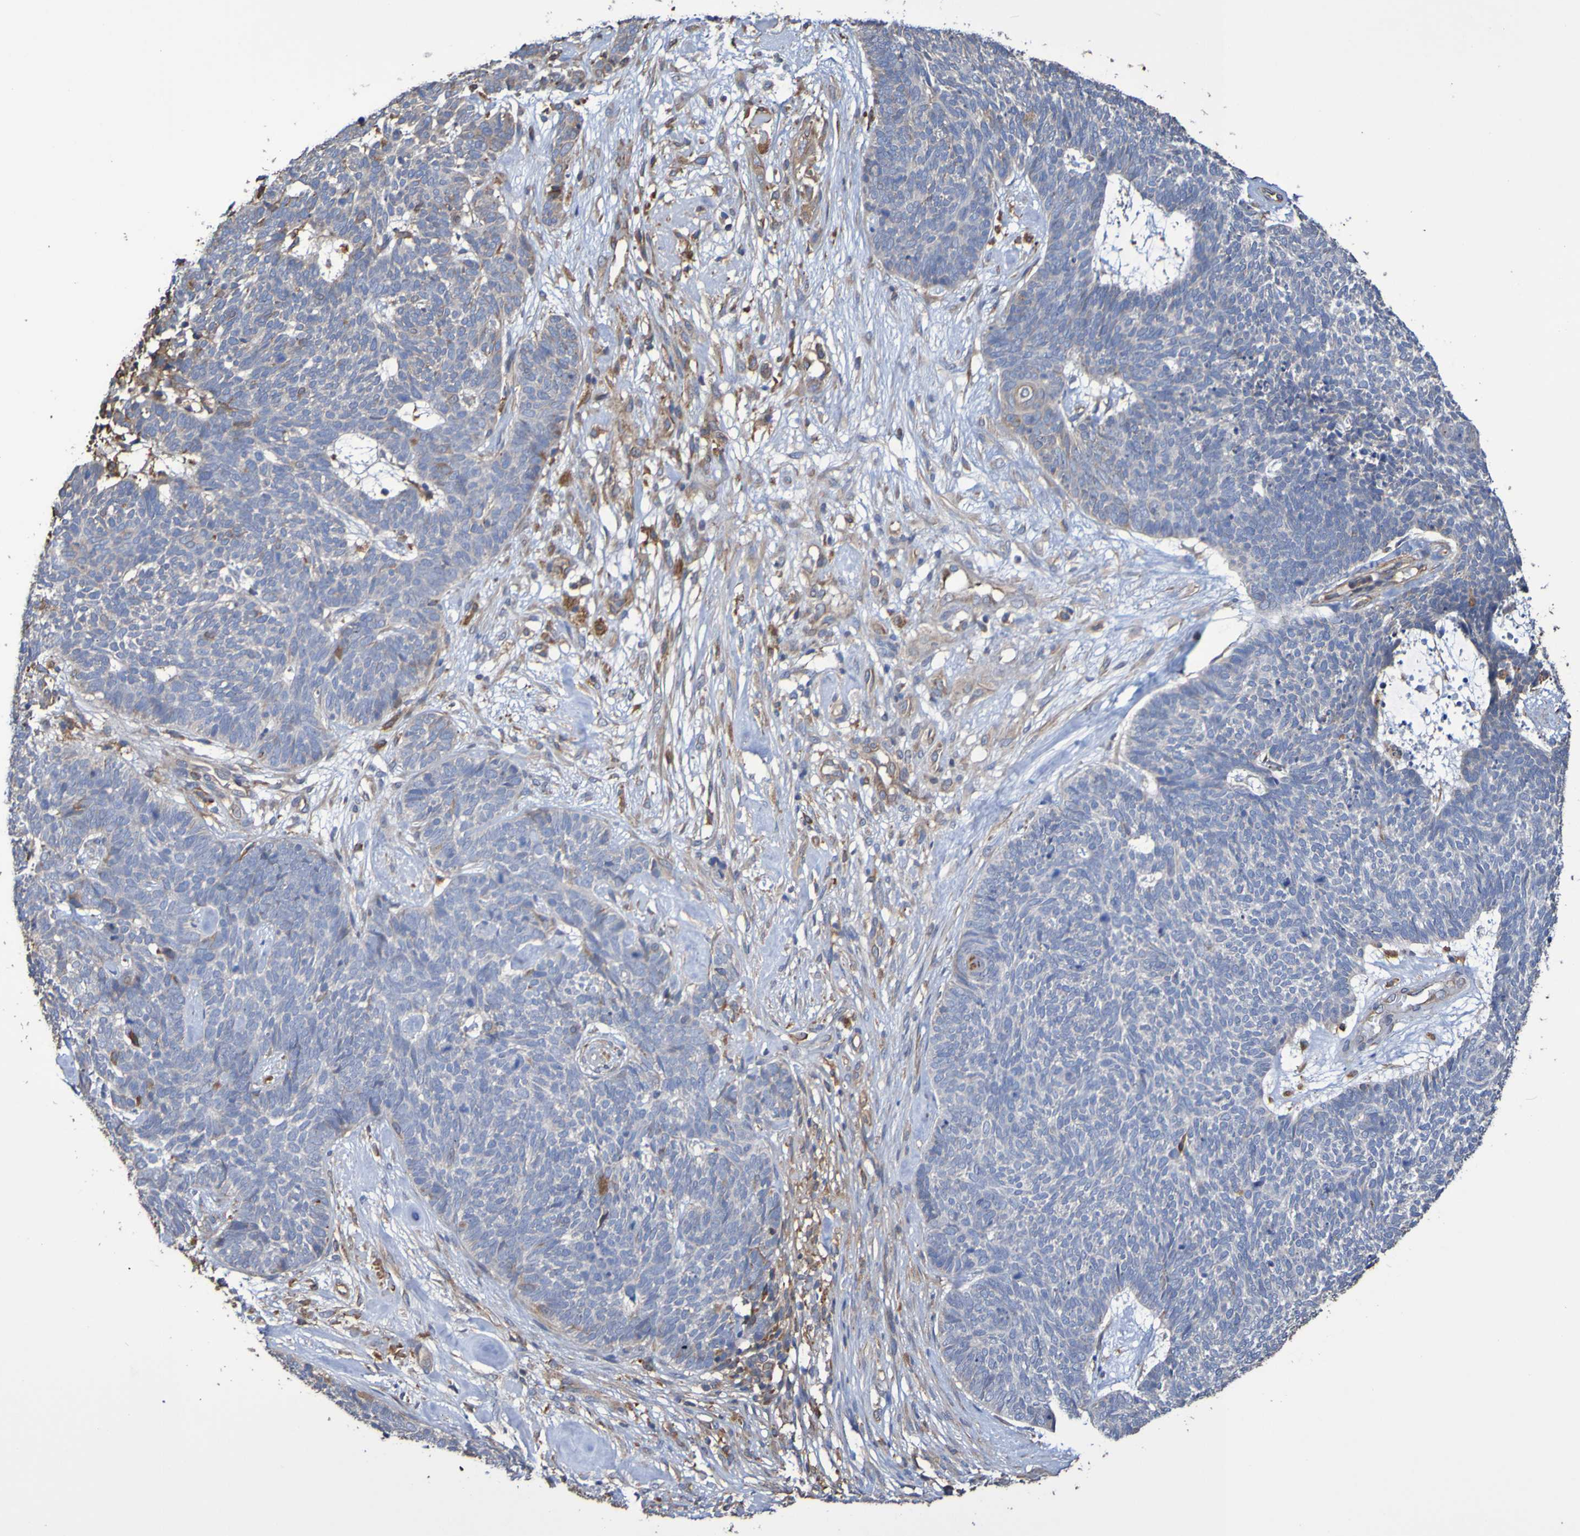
{"staining": {"intensity": "weak", "quantity": "<25%", "location": "cytoplasmic/membranous"}, "tissue": "skin cancer", "cell_type": "Tumor cells", "image_type": "cancer", "snomed": [{"axis": "morphology", "description": "Basal cell carcinoma"}, {"axis": "topography", "description": "Skin"}], "caption": "Immunohistochemistry histopathology image of human skin basal cell carcinoma stained for a protein (brown), which reveals no staining in tumor cells. (DAB immunohistochemistry (IHC) visualized using brightfield microscopy, high magnification).", "gene": "RAB11A", "patient": {"sex": "female", "age": 84}}